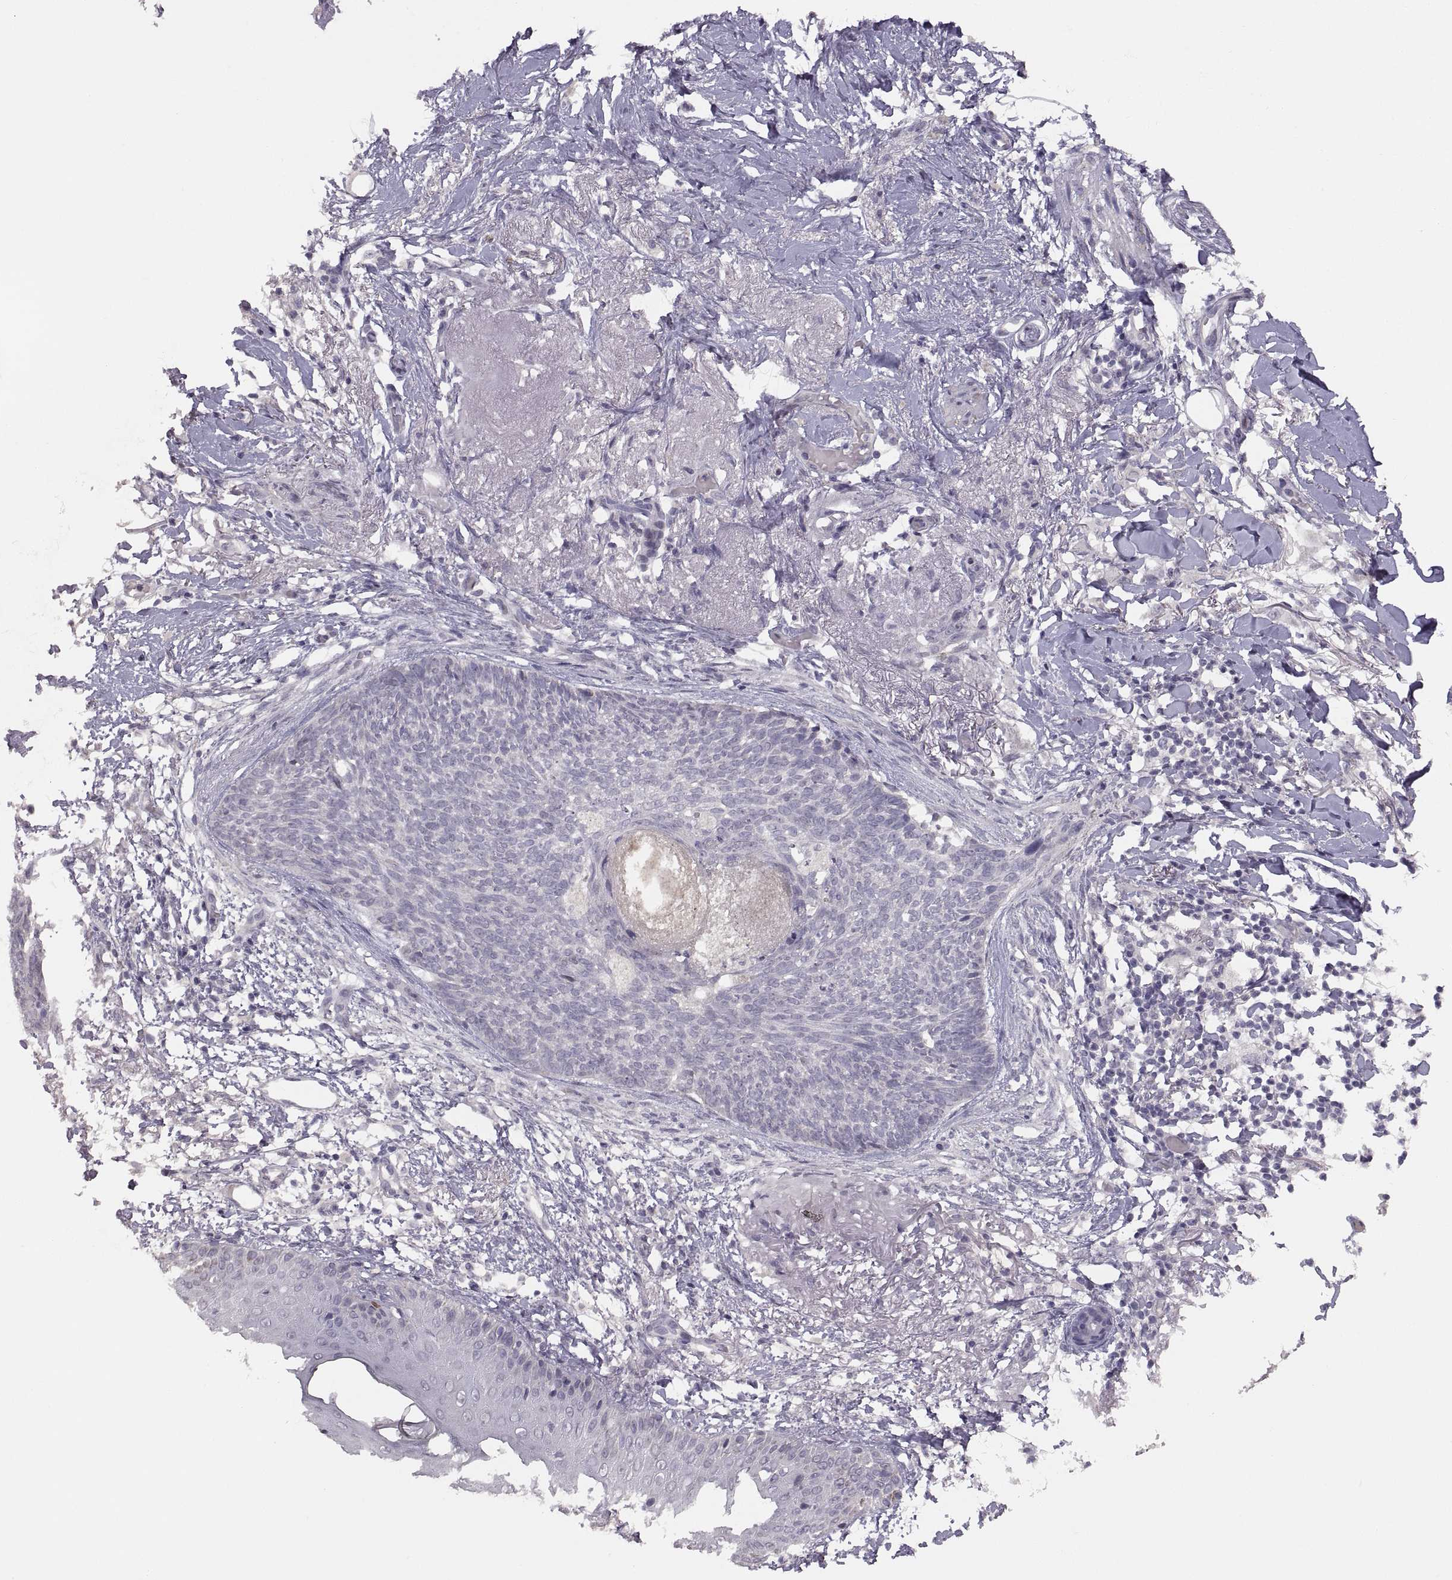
{"staining": {"intensity": "negative", "quantity": "none", "location": "none"}, "tissue": "skin cancer", "cell_type": "Tumor cells", "image_type": "cancer", "snomed": [{"axis": "morphology", "description": "Normal tissue, NOS"}, {"axis": "morphology", "description": "Basal cell carcinoma"}, {"axis": "topography", "description": "Skin"}], "caption": "This is an immunohistochemistry (IHC) image of human skin basal cell carcinoma. There is no expression in tumor cells.", "gene": "CDH2", "patient": {"sex": "male", "age": 84}}